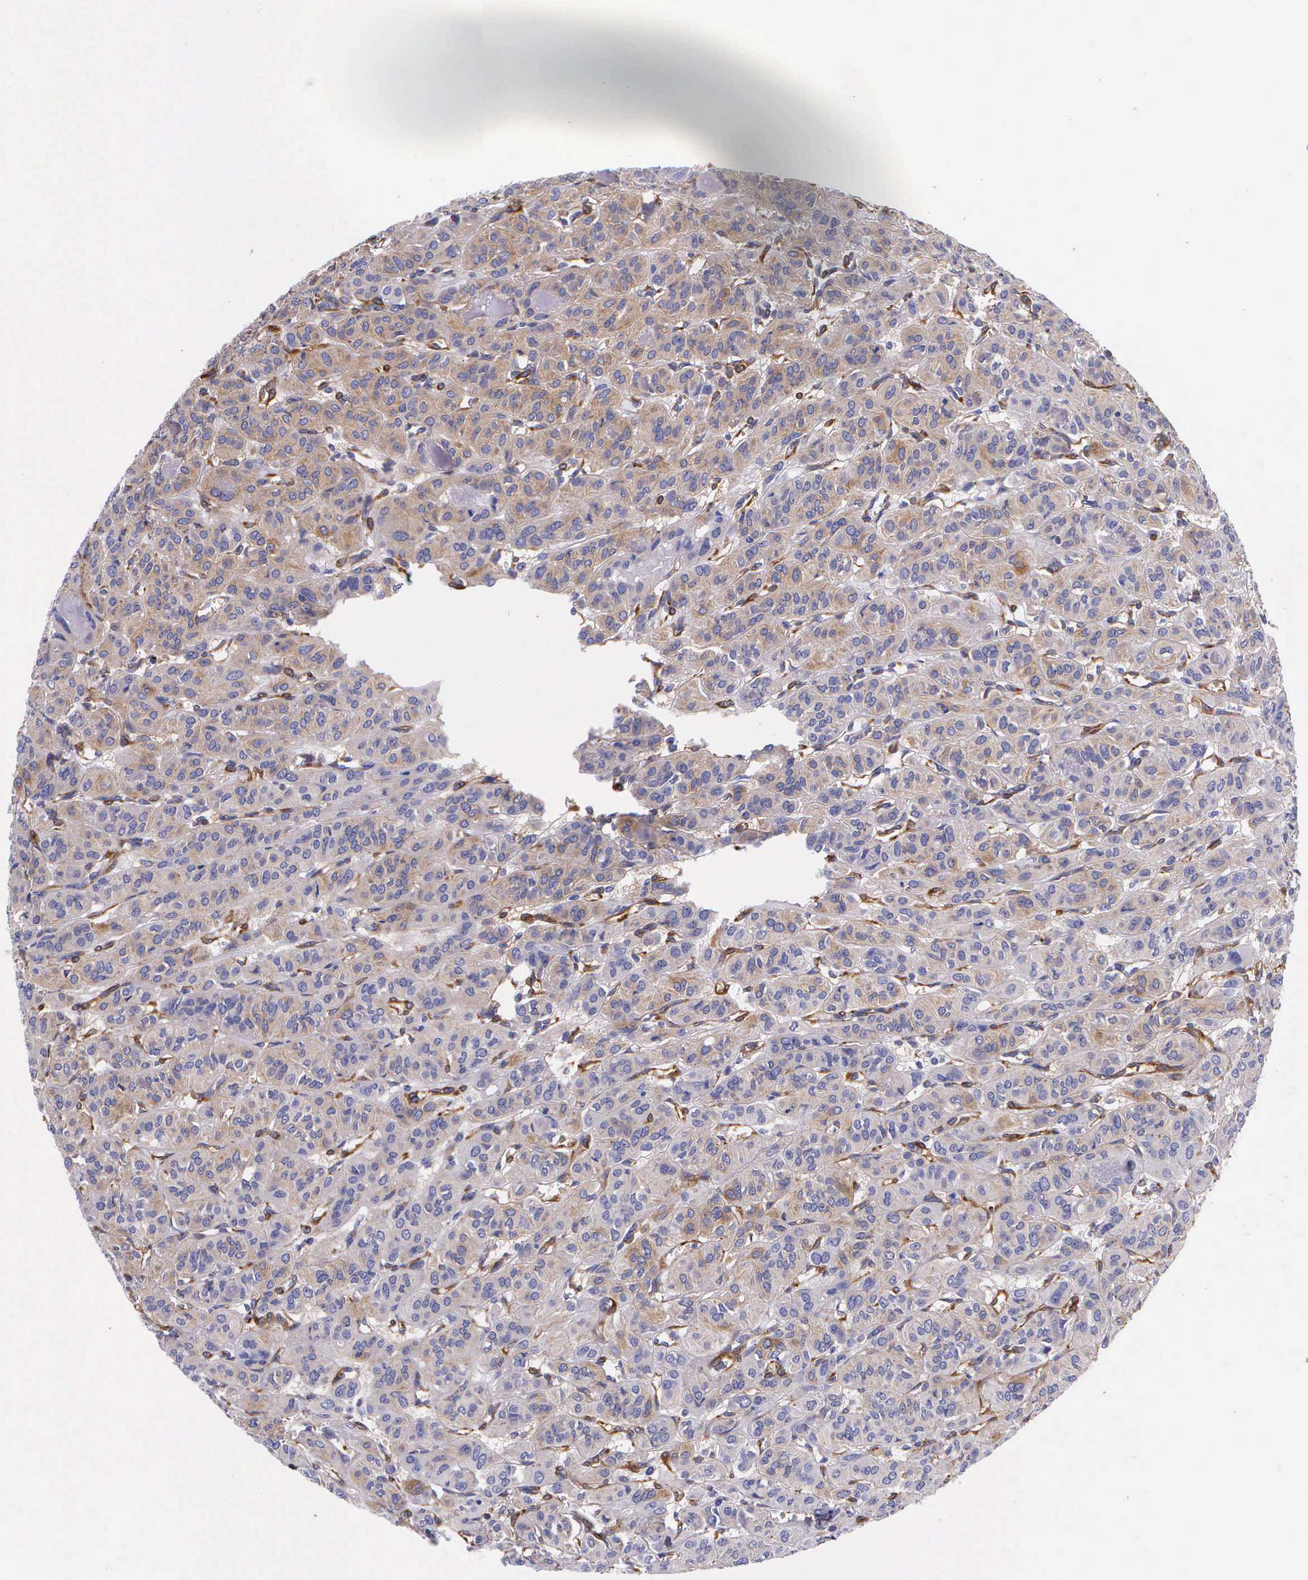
{"staining": {"intensity": "moderate", "quantity": "25%-75%", "location": "cytoplasmic/membranous"}, "tissue": "thyroid cancer", "cell_type": "Tumor cells", "image_type": "cancer", "snomed": [{"axis": "morphology", "description": "Follicular adenoma carcinoma, NOS"}, {"axis": "topography", "description": "Thyroid gland"}], "caption": "A photomicrograph showing moderate cytoplasmic/membranous positivity in approximately 25%-75% of tumor cells in thyroid cancer (follicular adenoma carcinoma), as visualized by brown immunohistochemical staining.", "gene": "BCAR1", "patient": {"sex": "female", "age": 71}}